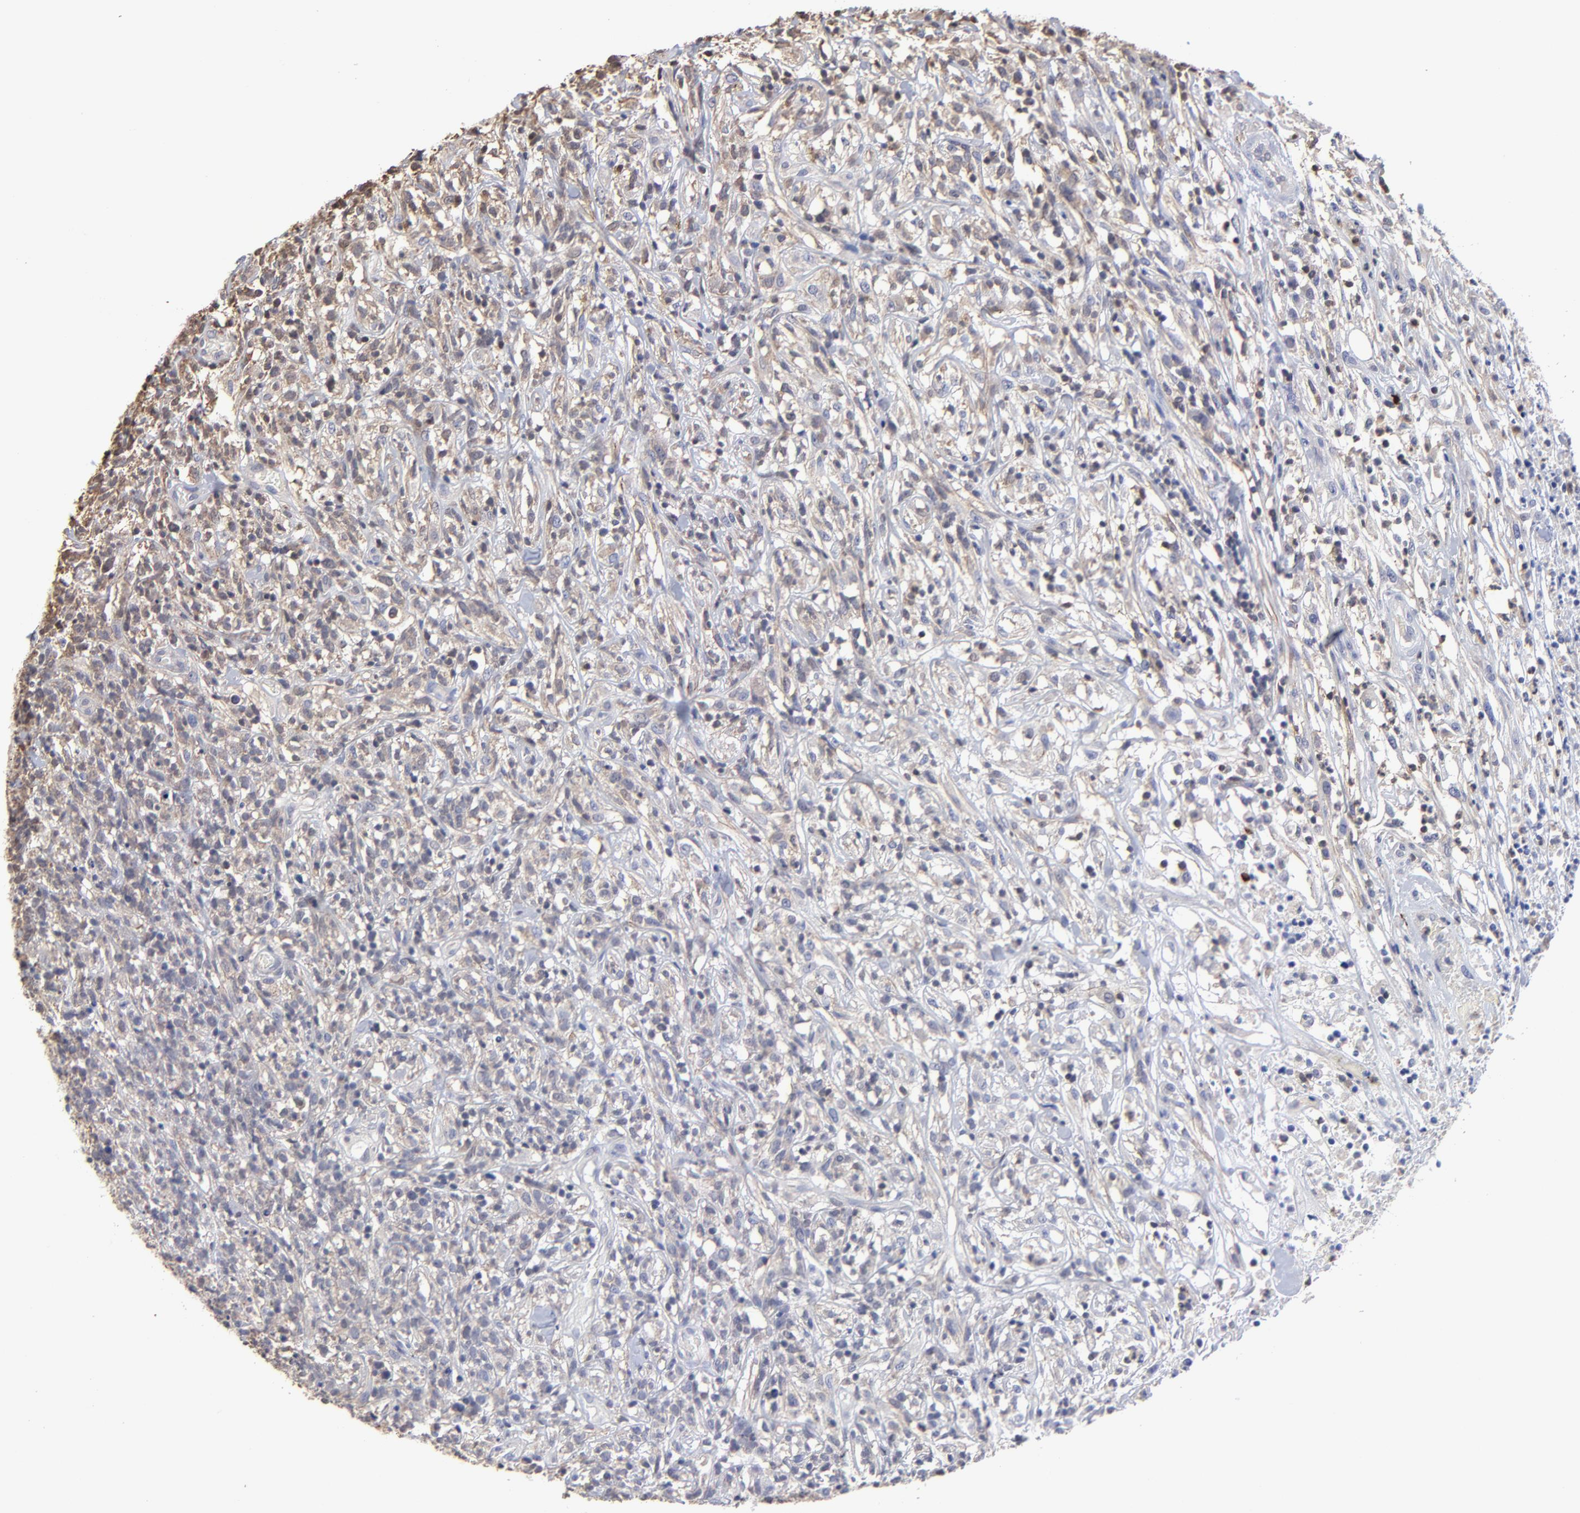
{"staining": {"intensity": "weak", "quantity": "<25%", "location": "cytoplasmic/membranous"}, "tissue": "lymphoma", "cell_type": "Tumor cells", "image_type": "cancer", "snomed": [{"axis": "morphology", "description": "Malignant lymphoma, non-Hodgkin's type, High grade"}, {"axis": "topography", "description": "Lymph node"}], "caption": "This is a photomicrograph of immunohistochemistry (IHC) staining of high-grade malignant lymphoma, non-Hodgkin's type, which shows no positivity in tumor cells.", "gene": "TBXT", "patient": {"sex": "female", "age": 73}}